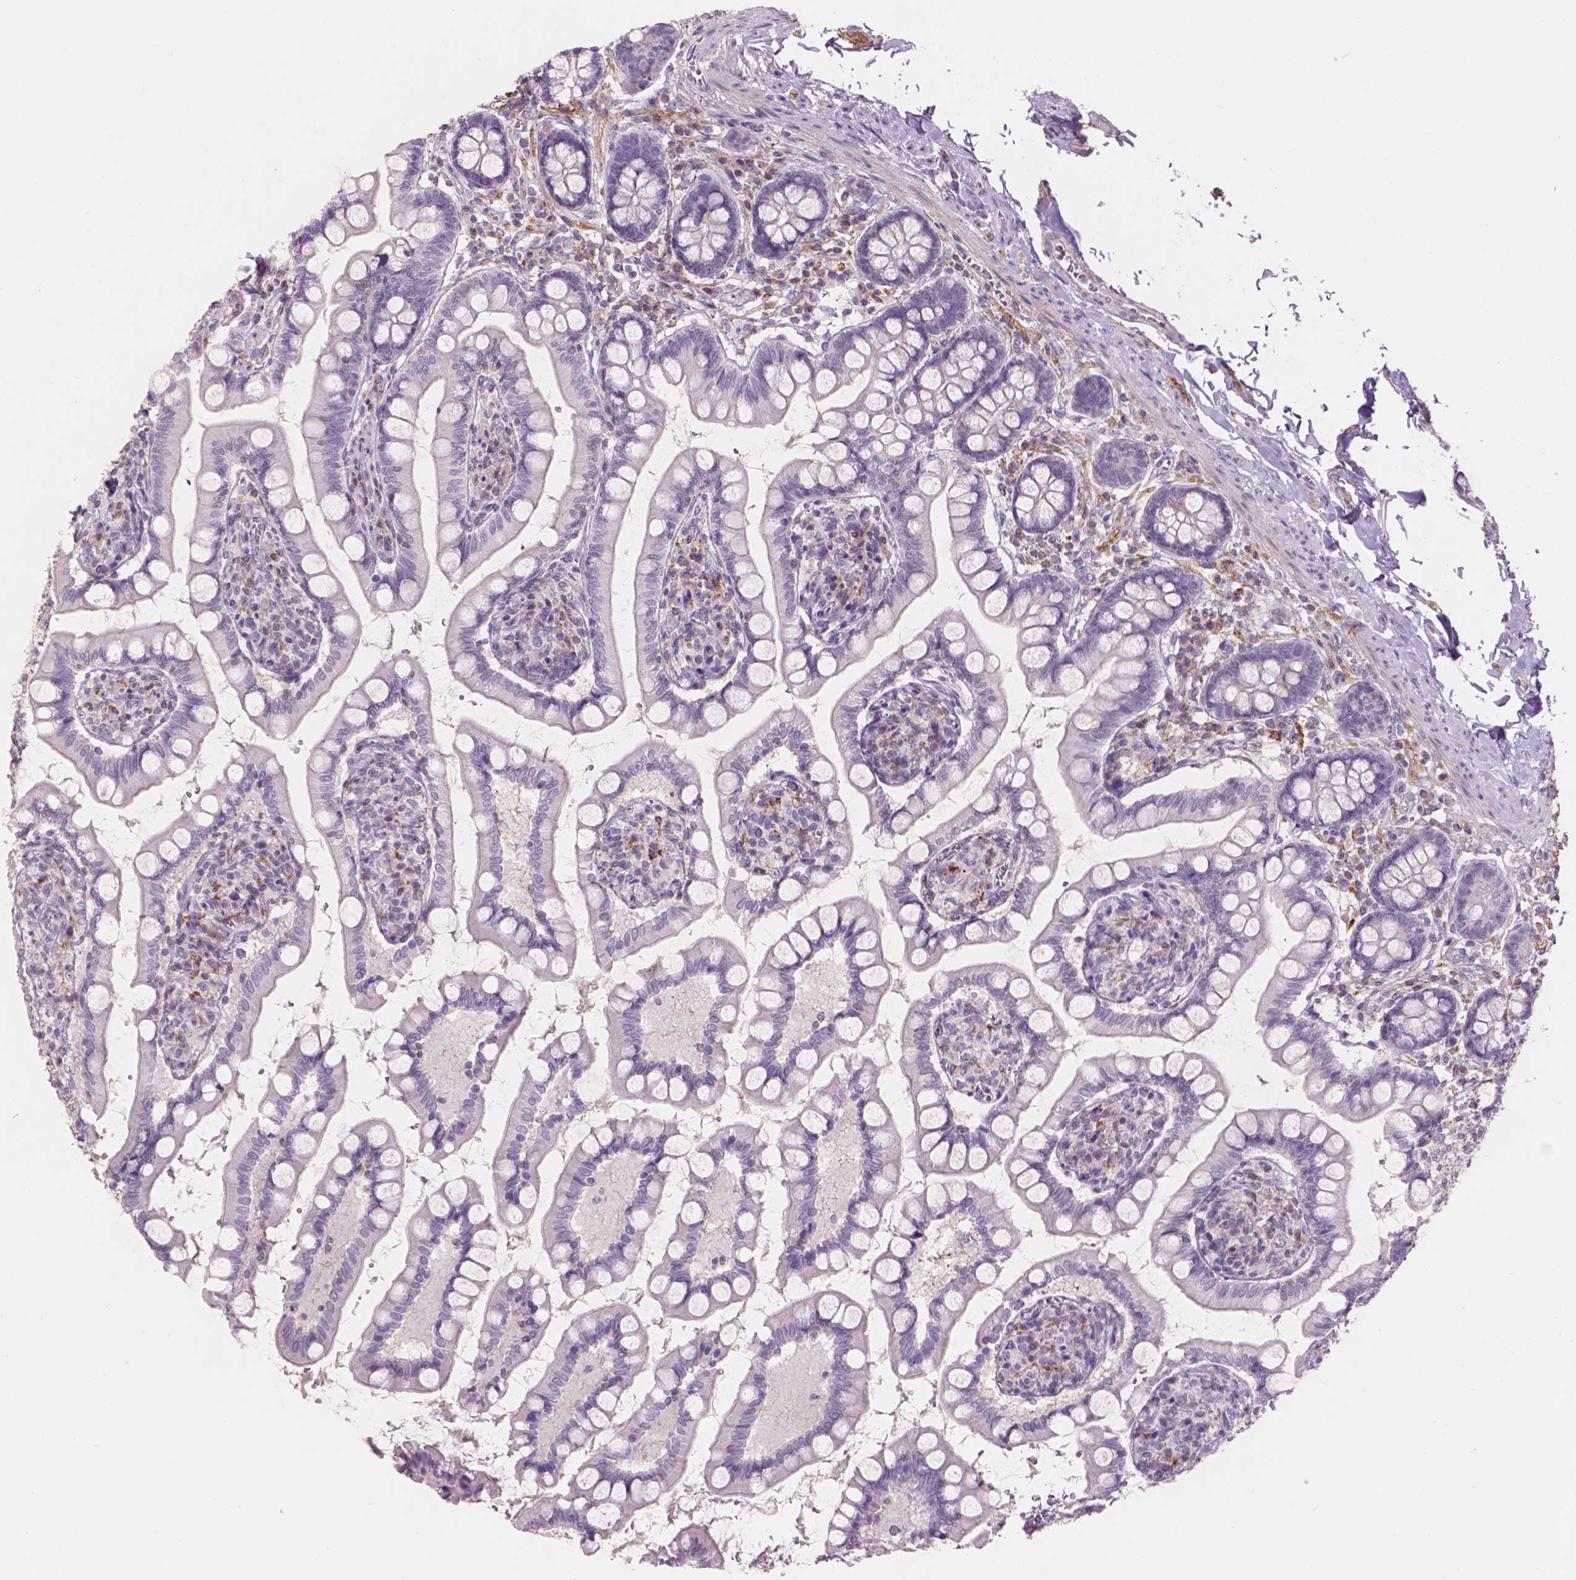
{"staining": {"intensity": "negative", "quantity": "none", "location": "none"}, "tissue": "small intestine", "cell_type": "Glandular cells", "image_type": "normal", "snomed": [{"axis": "morphology", "description": "Normal tissue, NOS"}, {"axis": "topography", "description": "Small intestine"}], "caption": "Micrograph shows no protein positivity in glandular cells of unremarkable small intestine.", "gene": "ENO2", "patient": {"sex": "female", "age": 56}}